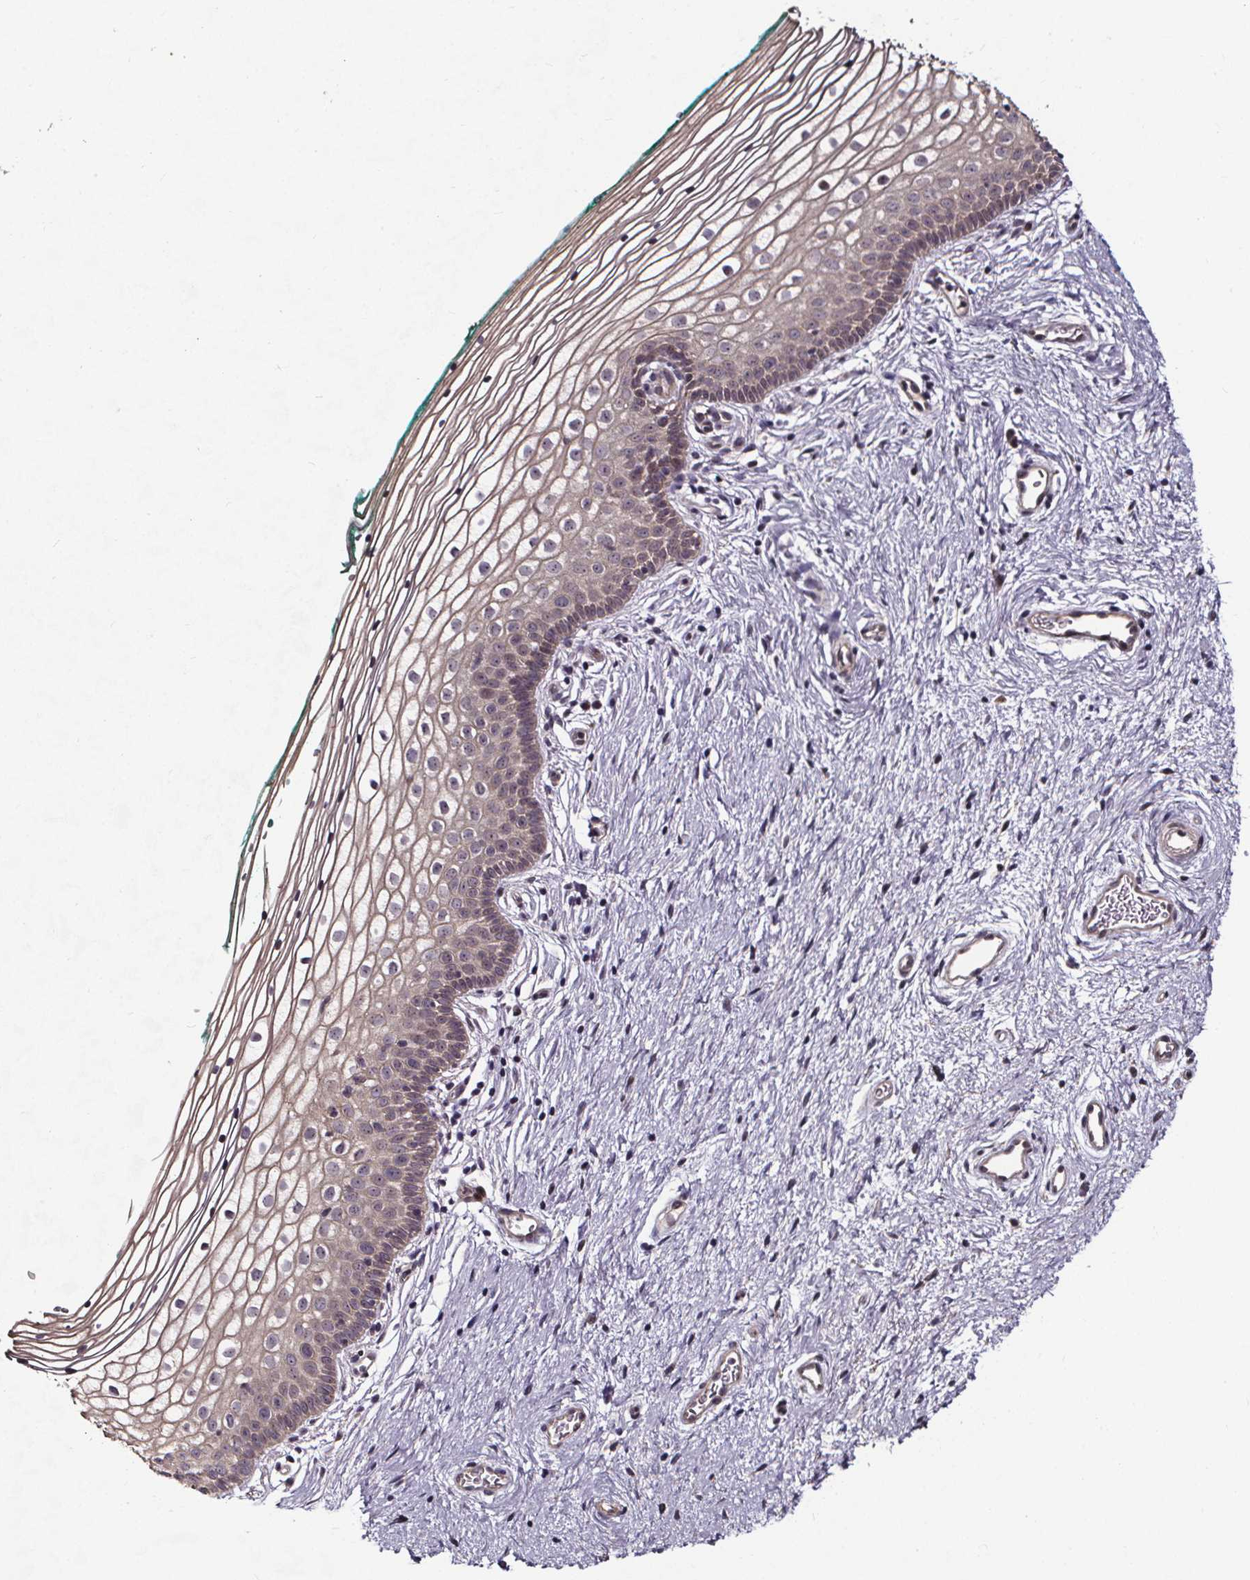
{"staining": {"intensity": "weak", "quantity": "25%-75%", "location": "nuclear"}, "tissue": "vagina", "cell_type": "Squamous epithelial cells", "image_type": "normal", "snomed": [{"axis": "morphology", "description": "Normal tissue, NOS"}, {"axis": "topography", "description": "Vagina"}], "caption": "A high-resolution histopathology image shows IHC staining of normal vagina, which reveals weak nuclear staining in about 25%-75% of squamous epithelial cells.", "gene": "DDIT3", "patient": {"sex": "female", "age": 36}}